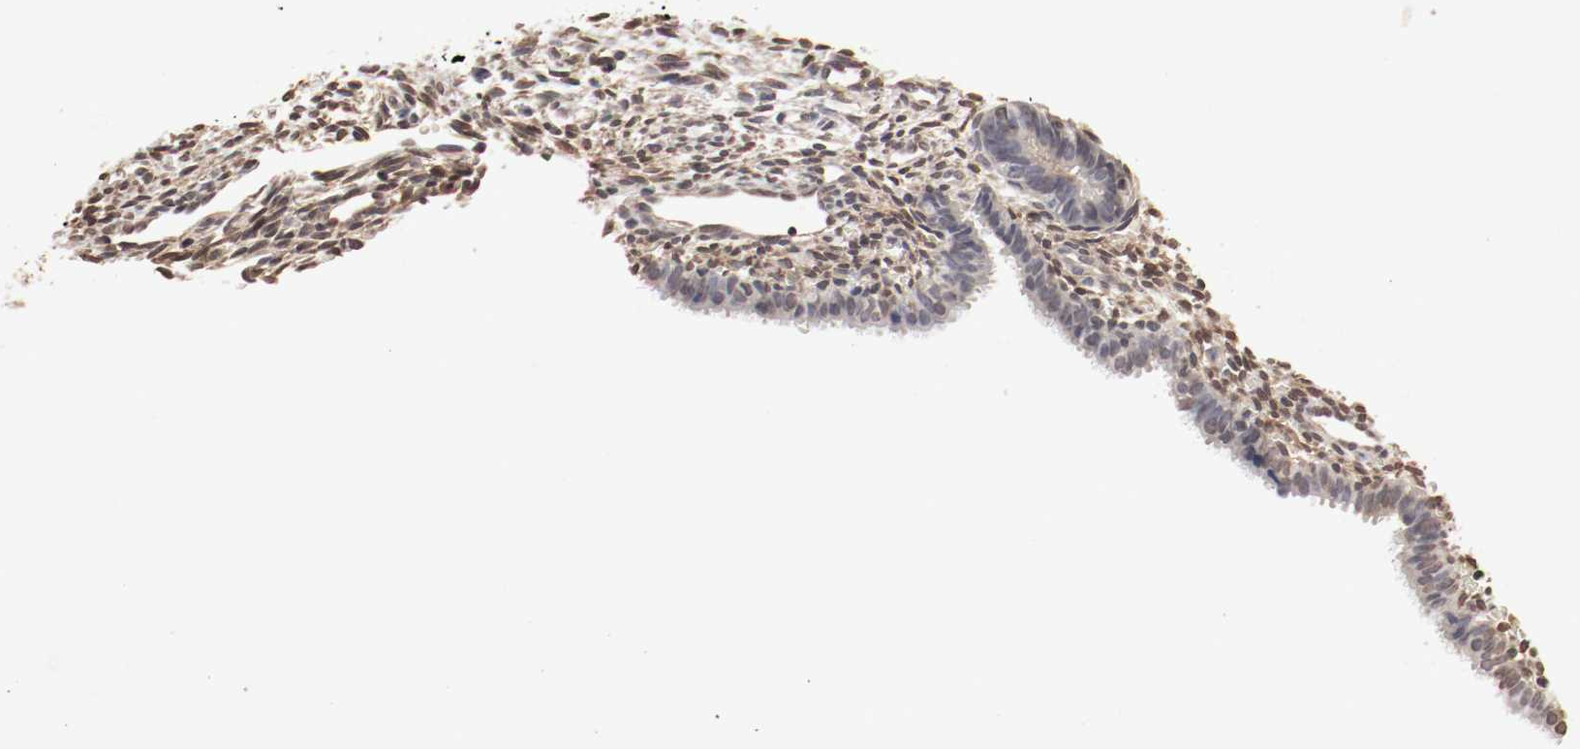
{"staining": {"intensity": "moderate", "quantity": "25%-75%", "location": "cytoplasmic/membranous,nuclear"}, "tissue": "endometrium", "cell_type": "Cells in endometrial stroma", "image_type": "normal", "snomed": [{"axis": "morphology", "description": "Normal tissue, NOS"}, {"axis": "topography", "description": "Endometrium"}], "caption": "A medium amount of moderate cytoplasmic/membranous,nuclear staining is present in approximately 25%-75% of cells in endometrial stroma in normal endometrium. (Brightfield microscopy of DAB IHC at high magnification).", "gene": "WASL", "patient": {"sex": "female", "age": 27}}